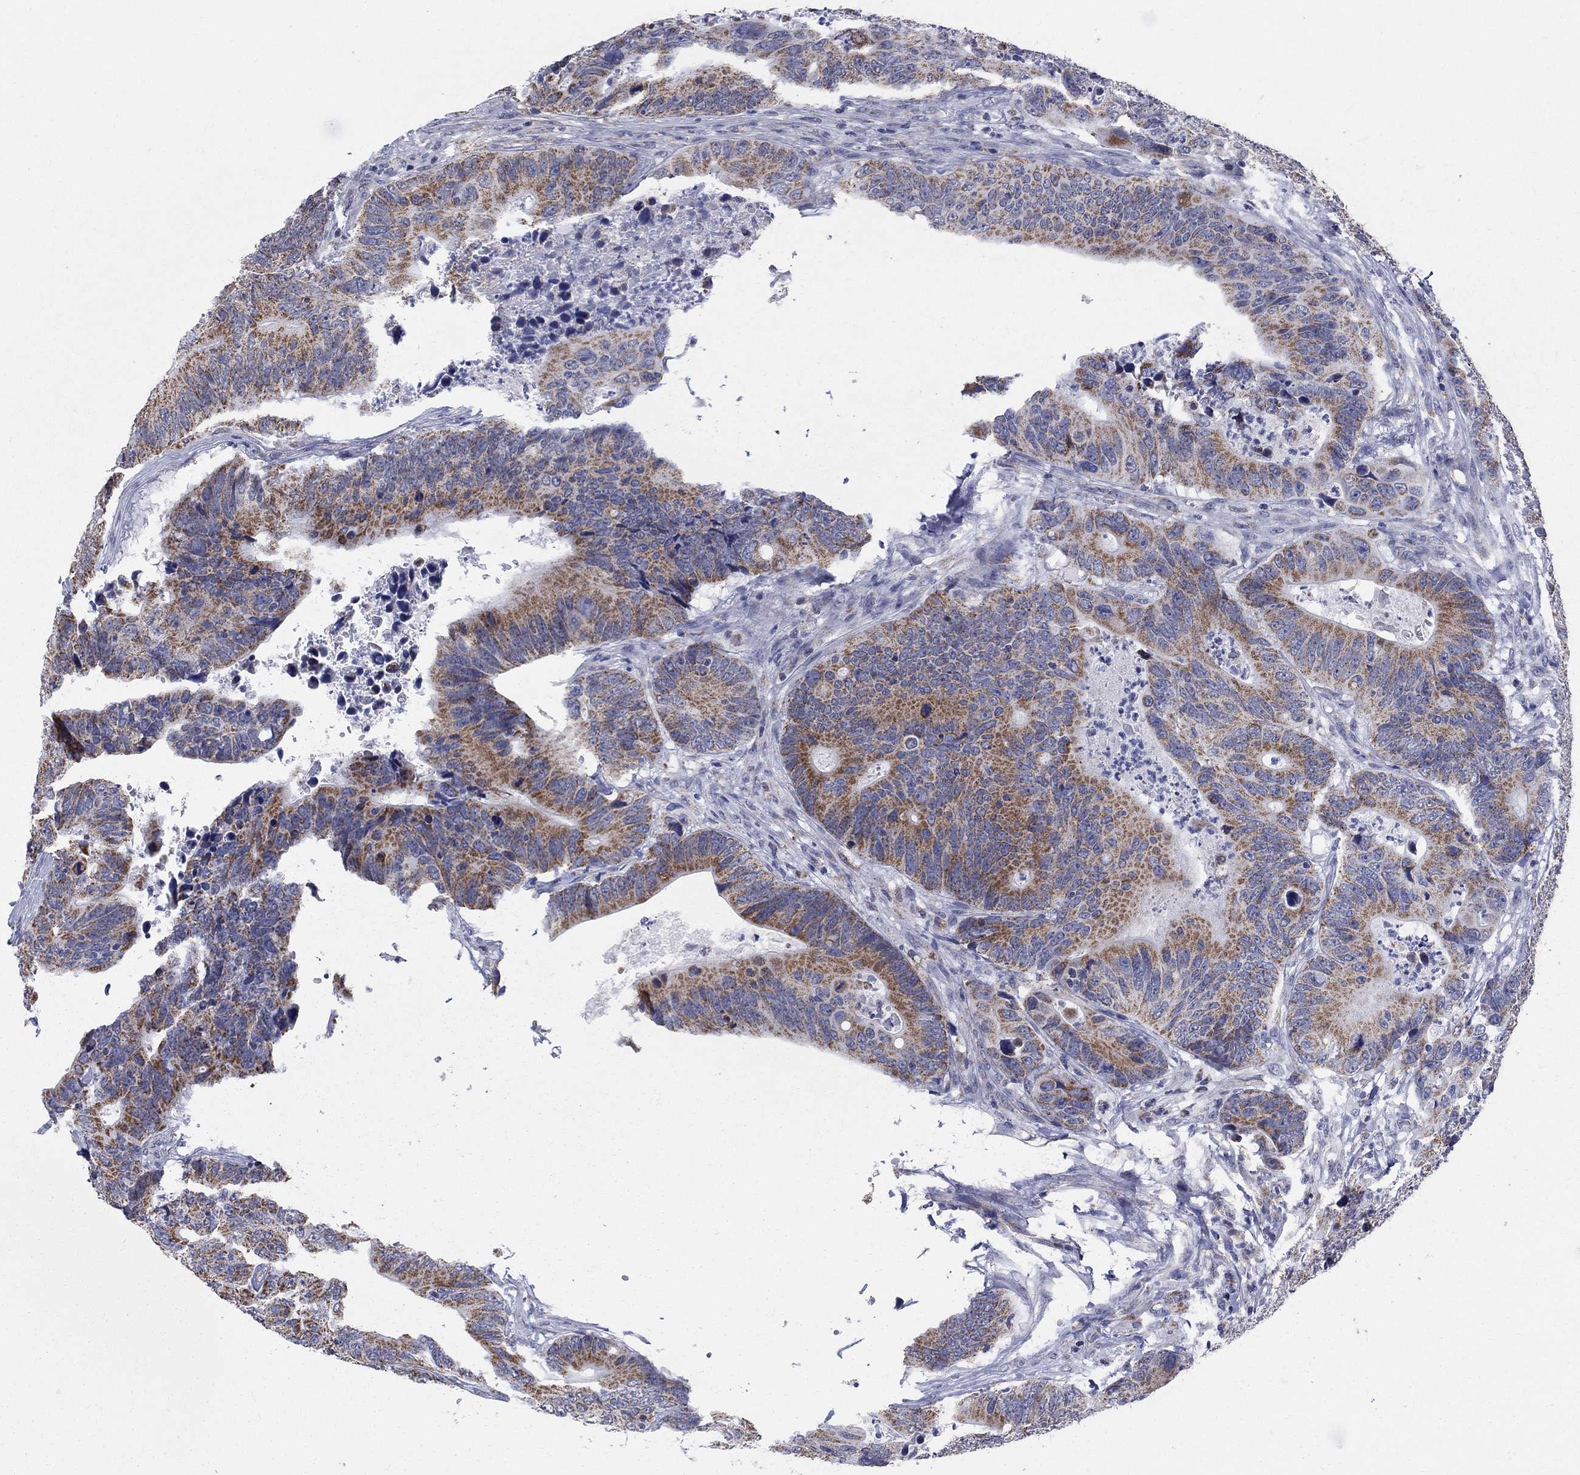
{"staining": {"intensity": "moderate", "quantity": "25%-75%", "location": "cytoplasmic/membranous"}, "tissue": "colorectal cancer", "cell_type": "Tumor cells", "image_type": "cancer", "snomed": [{"axis": "morphology", "description": "Adenocarcinoma, NOS"}, {"axis": "topography", "description": "Colon"}], "caption": "Tumor cells reveal moderate cytoplasmic/membranous staining in approximately 25%-75% of cells in colorectal cancer. (DAB (3,3'-diaminobenzidine) IHC, brown staining for protein, blue staining for nuclei).", "gene": "KISS1R", "patient": {"sex": "female", "age": 90}}